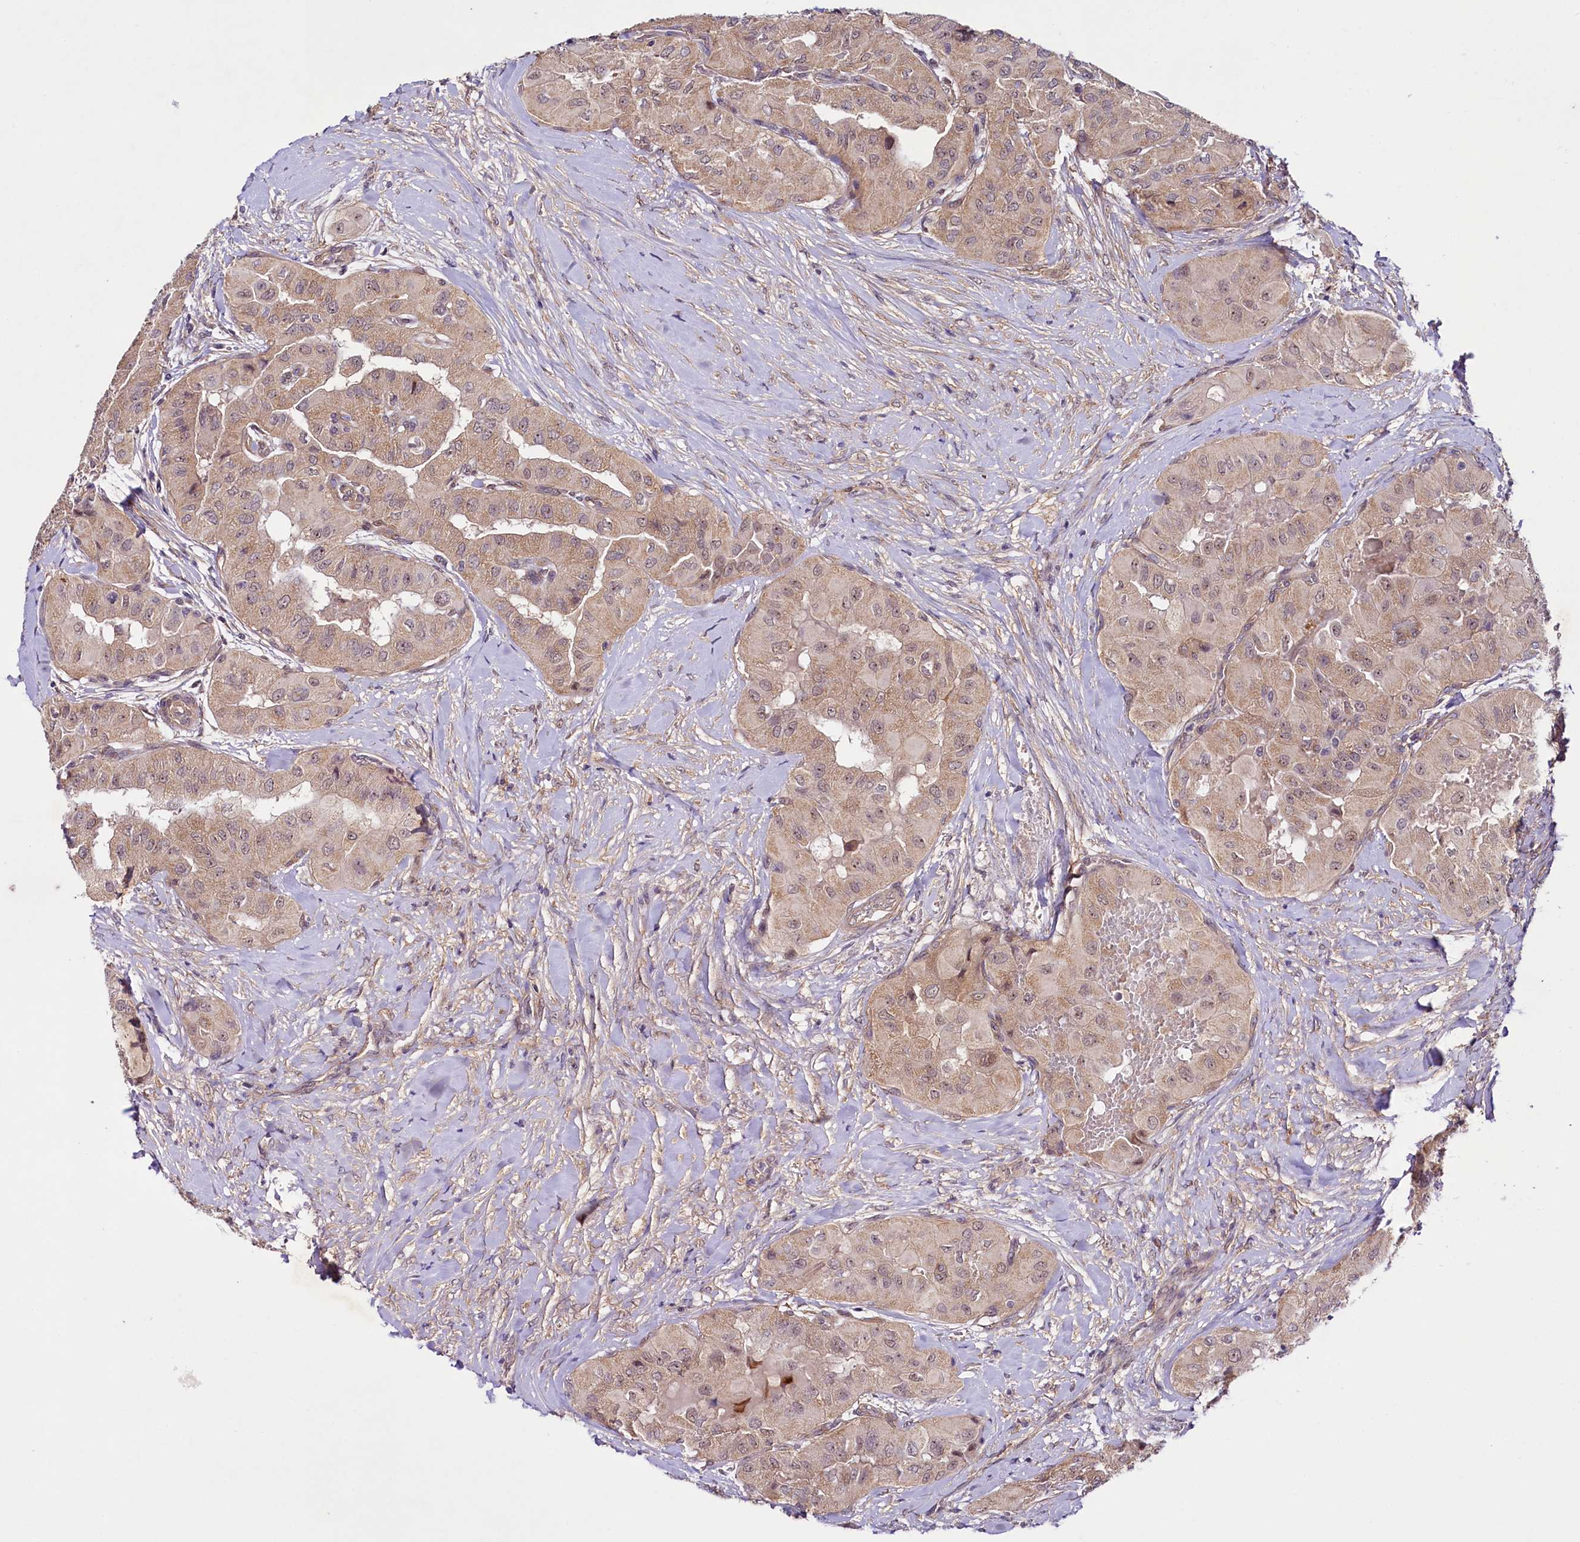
{"staining": {"intensity": "moderate", "quantity": ">75%", "location": "cytoplasmic/membranous,nuclear"}, "tissue": "thyroid cancer", "cell_type": "Tumor cells", "image_type": "cancer", "snomed": [{"axis": "morphology", "description": "Papillary adenocarcinoma, NOS"}, {"axis": "topography", "description": "Thyroid gland"}], "caption": "Human thyroid cancer (papillary adenocarcinoma) stained for a protein (brown) shows moderate cytoplasmic/membranous and nuclear positive positivity in about >75% of tumor cells.", "gene": "PHLDB1", "patient": {"sex": "female", "age": 59}}